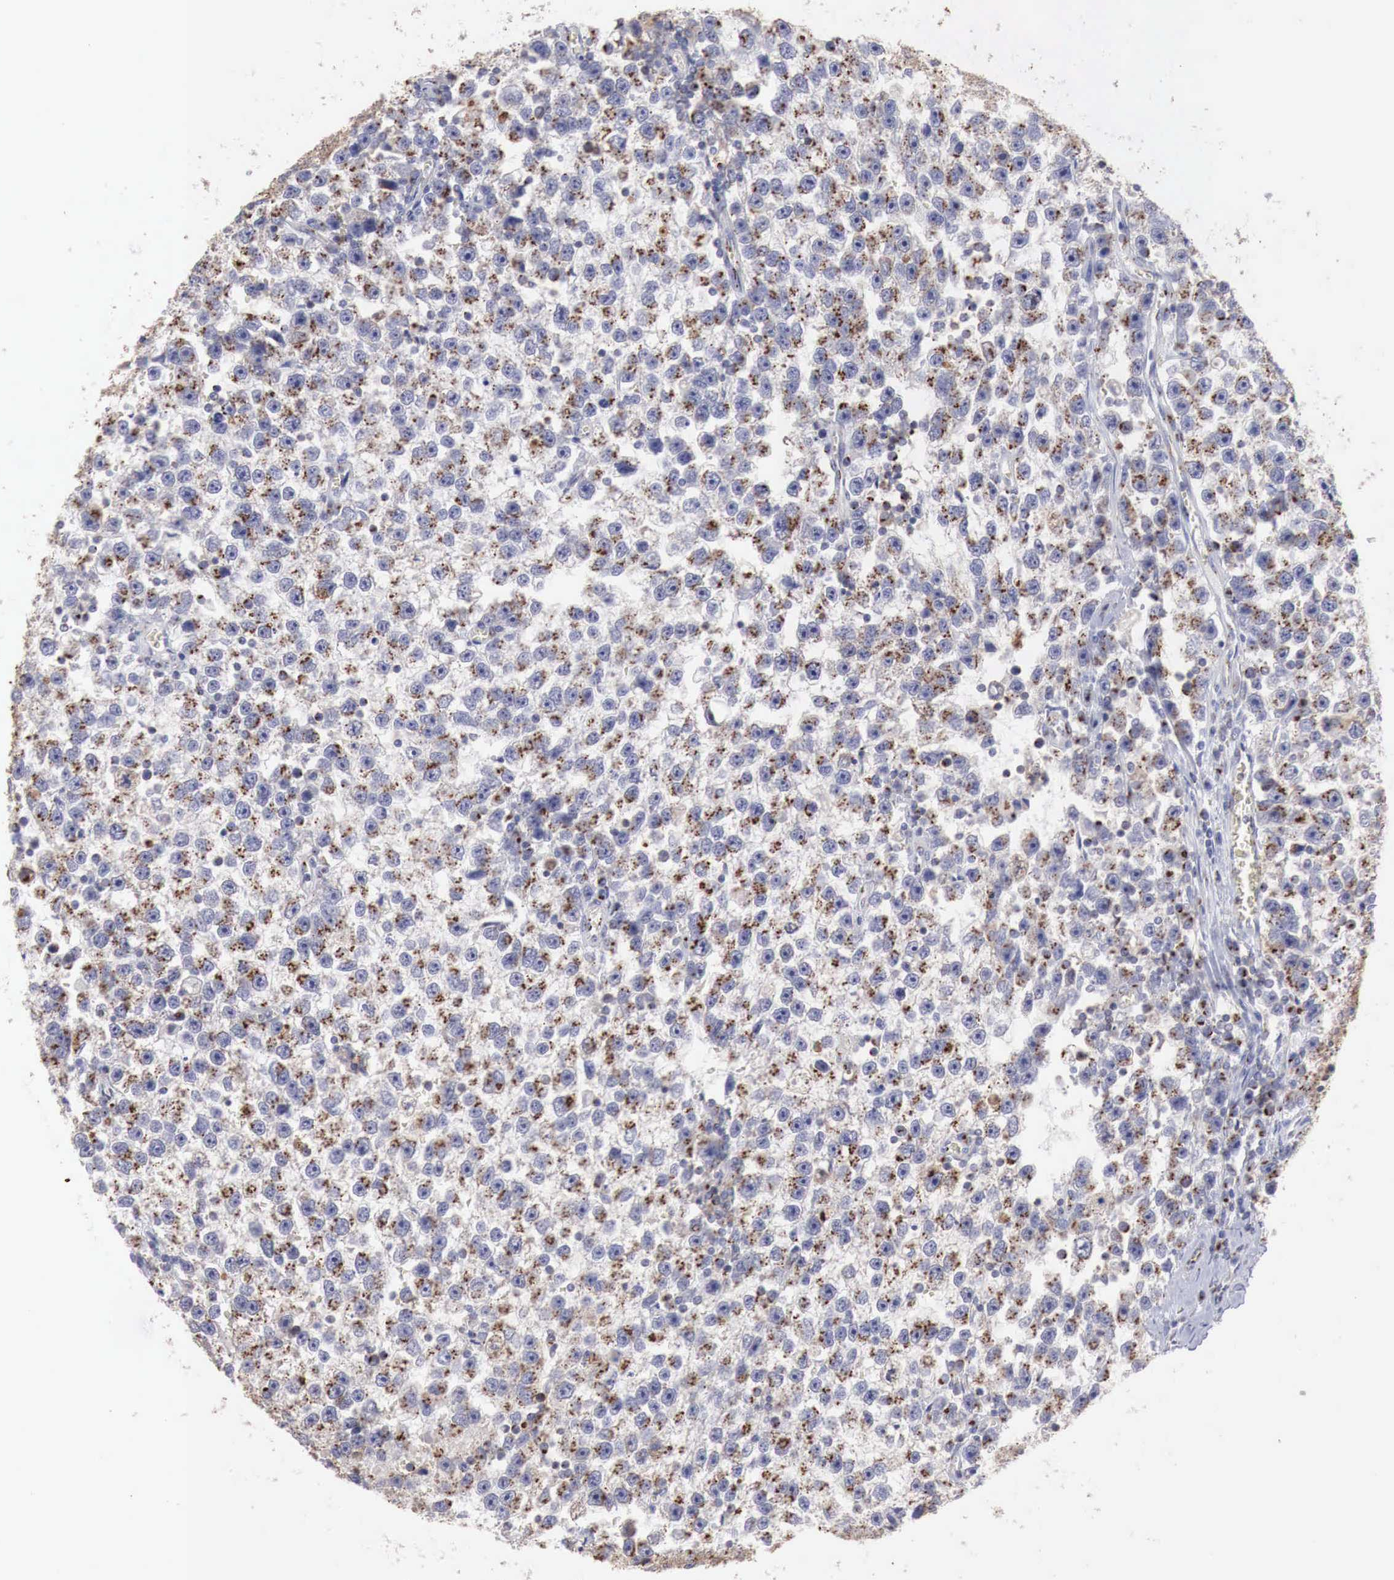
{"staining": {"intensity": "moderate", "quantity": ">75%", "location": "cytoplasmic/membranous"}, "tissue": "testis cancer", "cell_type": "Tumor cells", "image_type": "cancer", "snomed": [{"axis": "morphology", "description": "Seminoma, NOS"}, {"axis": "topography", "description": "Testis"}], "caption": "Immunohistochemical staining of human testis seminoma displays moderate cytoplasmic/membranous protein expression in about >75% of tumor cells. (Brightfield microscopy of DAB IHC at high magnification).", "gene": "SYAP1", "patient": {"sex": "male", "age": 33}}